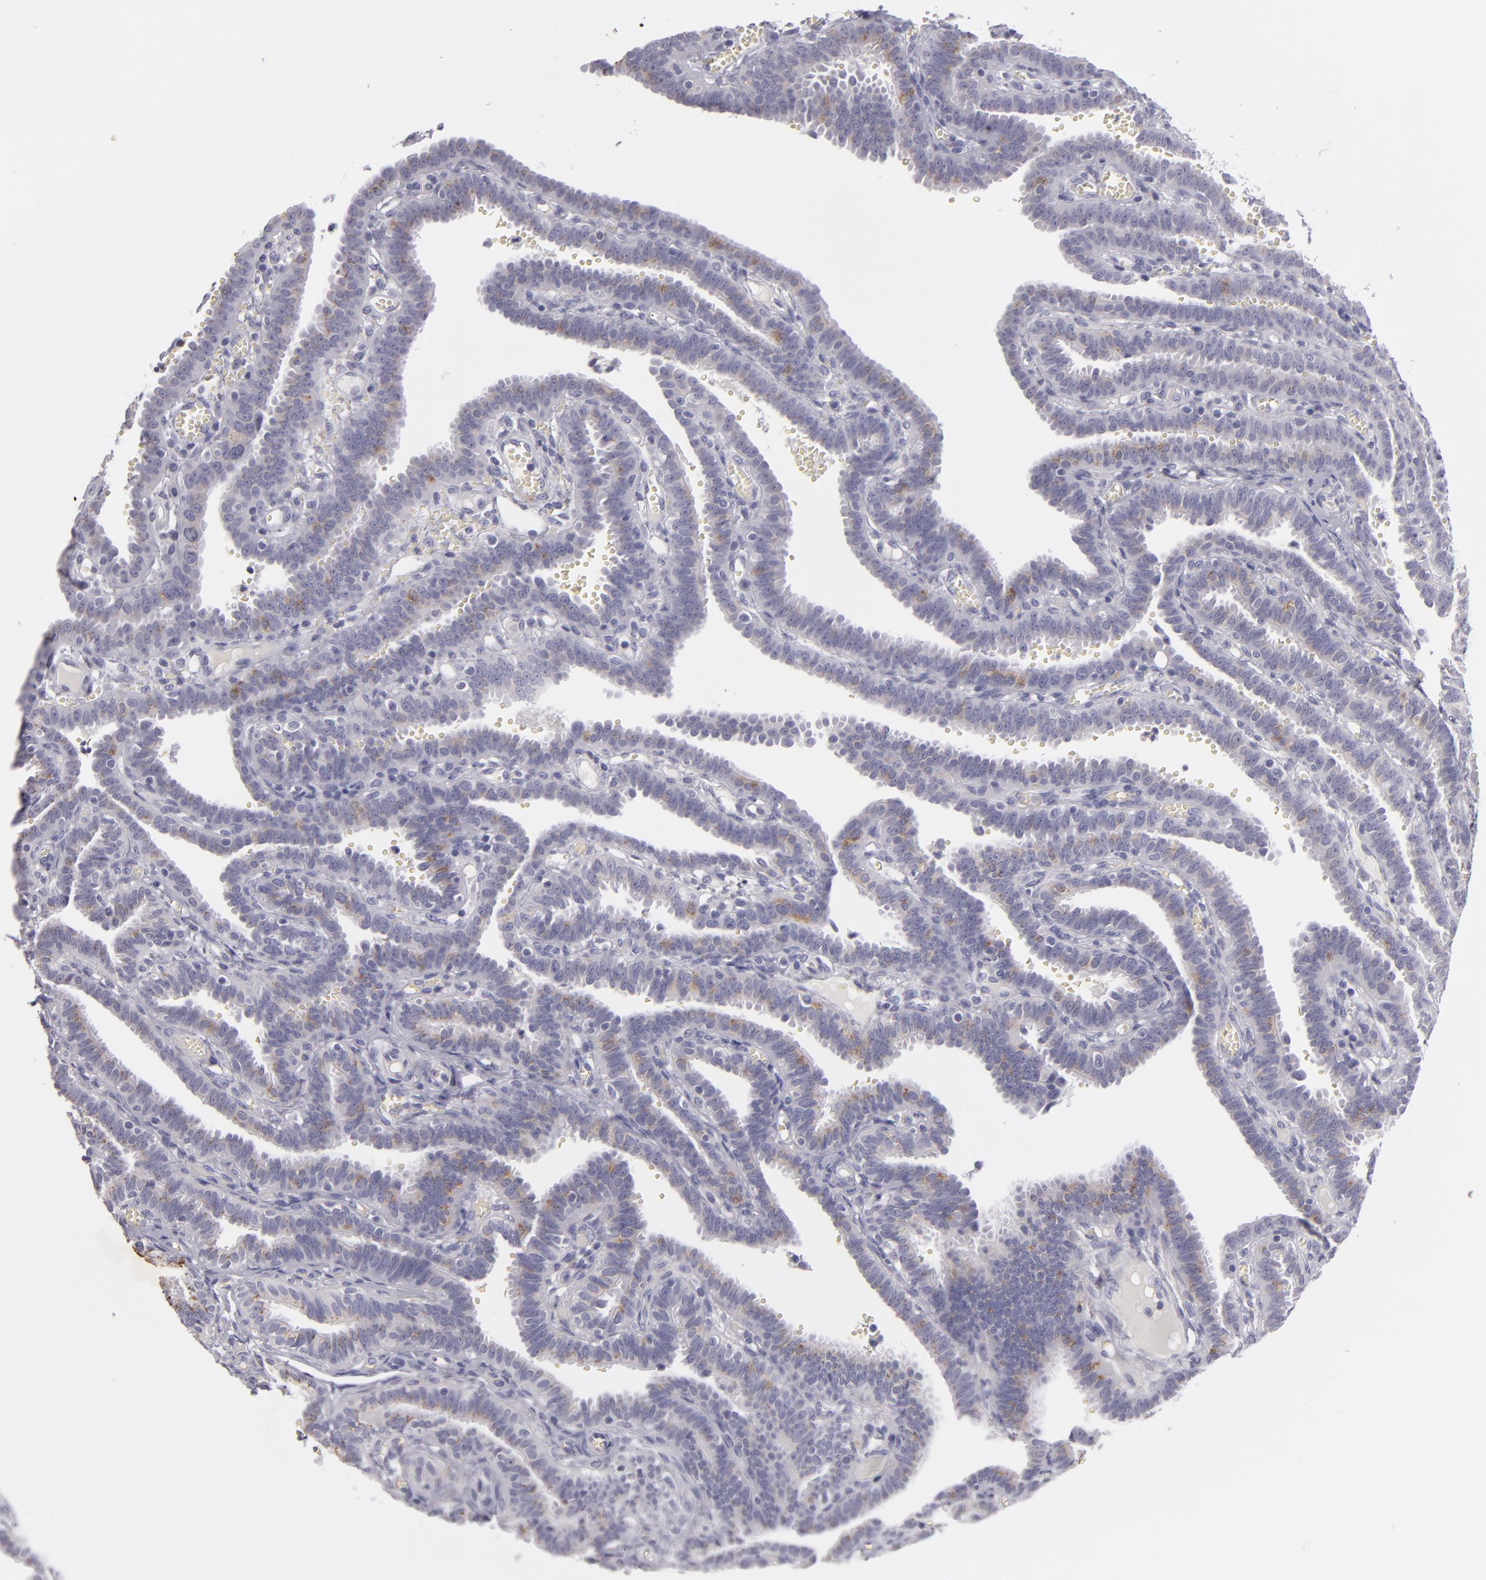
{"staining": {"intensity": "weak", "quantity": "25%-75%", "location": "cytoplasmic/membranous"}, "tissue": "fallopian tube", "cell_type": "Glandular cells", "image_type": "normal", "snomed": [{"axis": "morphology", "description": "Normal tissue, NOS"}, {"axis": "topography", "description": "Fallopian tube"}], "caption": "Protein staining of normal fallopian tube exhibits weak cytoplasmic/membranous expression in about 25%-75% of glandular cells. The protein is stained brown, and the nuclei are stained in blue (DAB (3,3'-diaminobenzidine) IHC with brightfield microscopy, high magnification).", "gene": "TNNC1", "patient": {"sex": "female", "age": 29}}